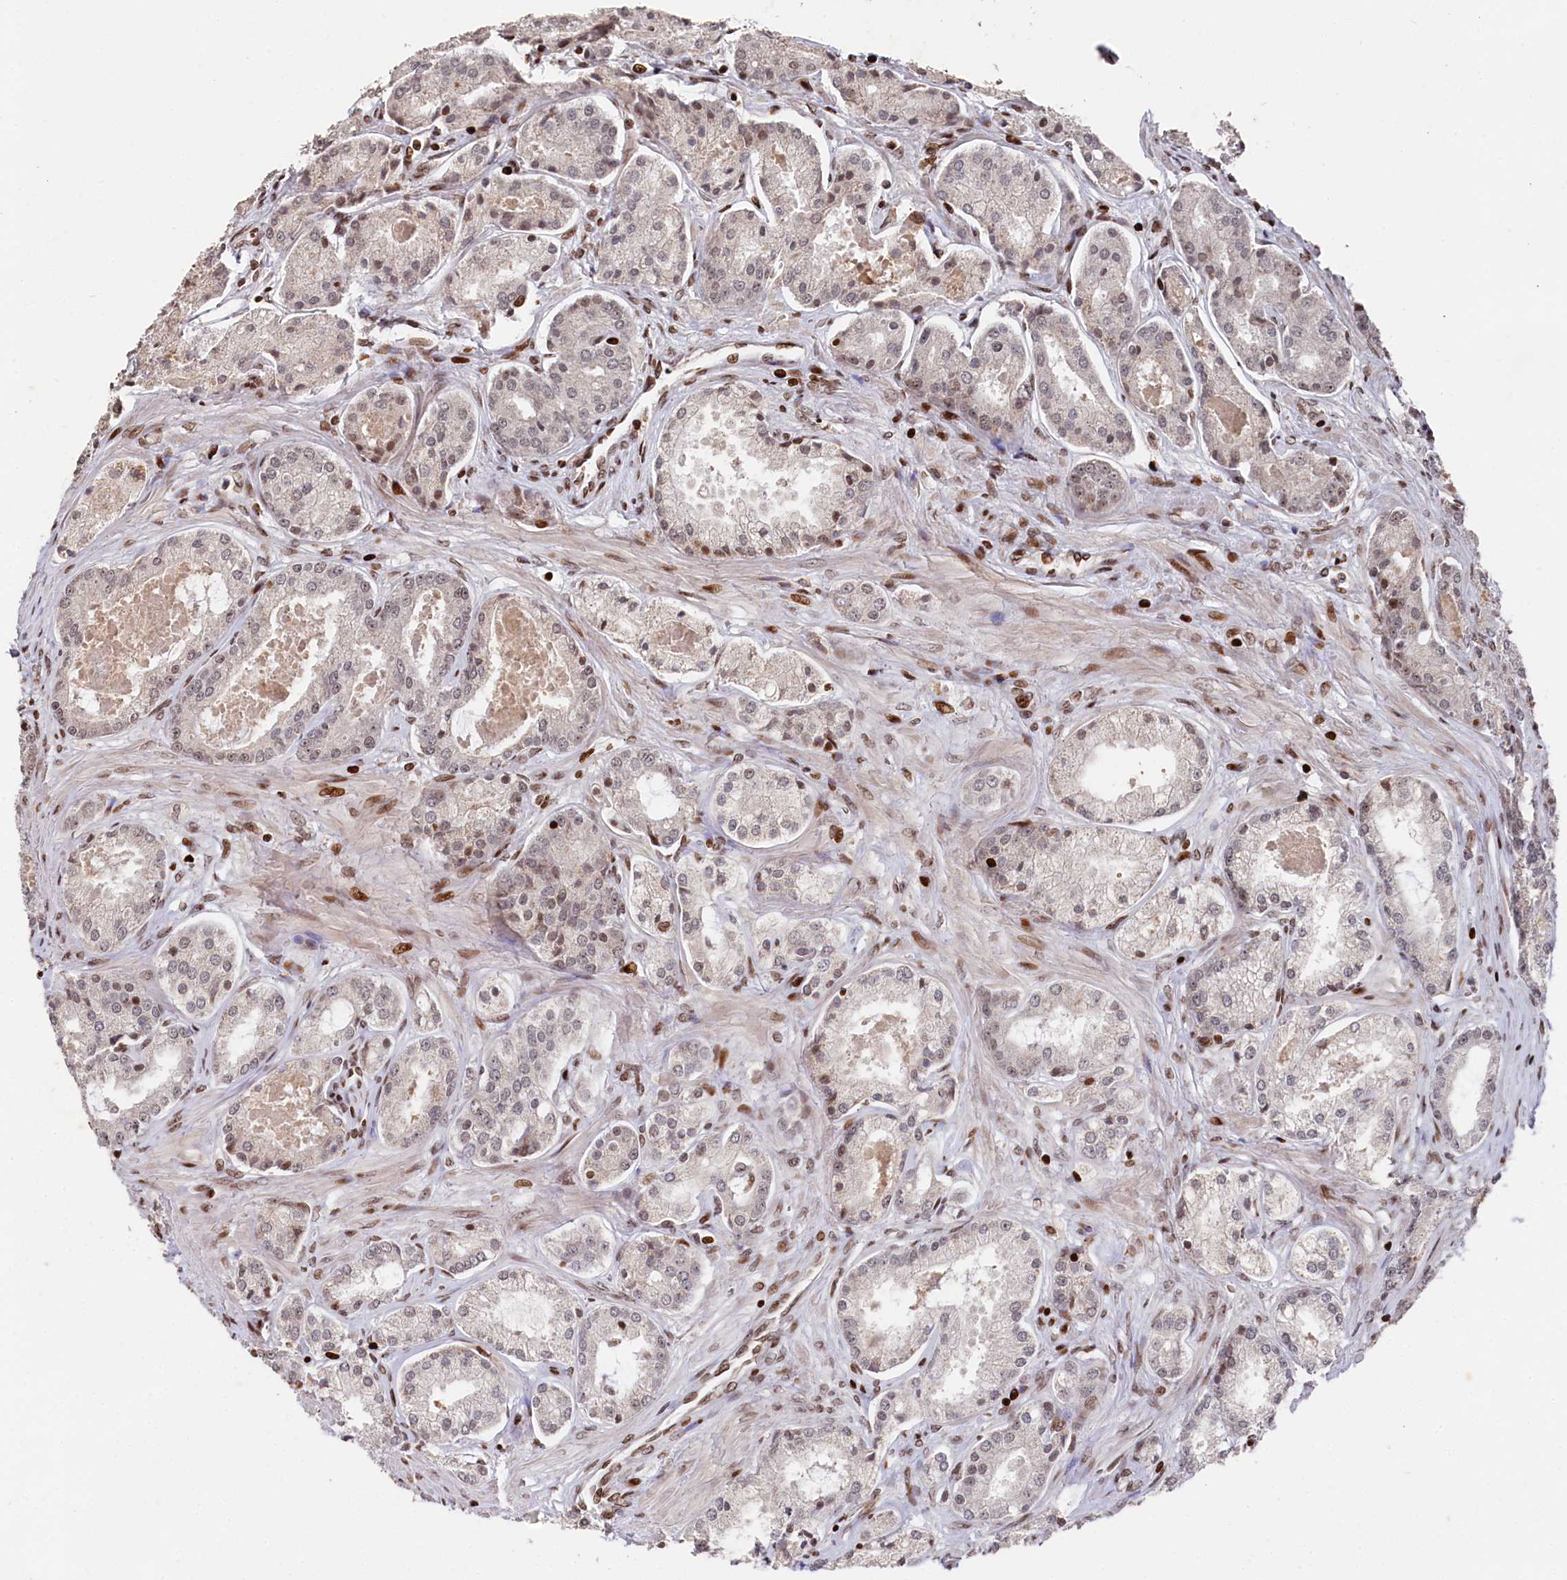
{"staining": {"intensity": "weak", "quantity": "<25%", "location": "nuclear"}, "tissue": "prostate cancer", "cell_type": "Tumor cells", "image_type": "cancer", "snomed": [{"axis": "morphology", "description": "Adenocarcinoma, Low grade"}, {"axis": "topography", "description": "Prostate"}], "caption": "High power microscopy micrograph of an IHC photomicrograph of prostate adenocarcinoma (low-grade), revealing no significant positivity in tumor cells.", "gene": "MCF2L2", "patient": {"sex": "male", "age": 68}}